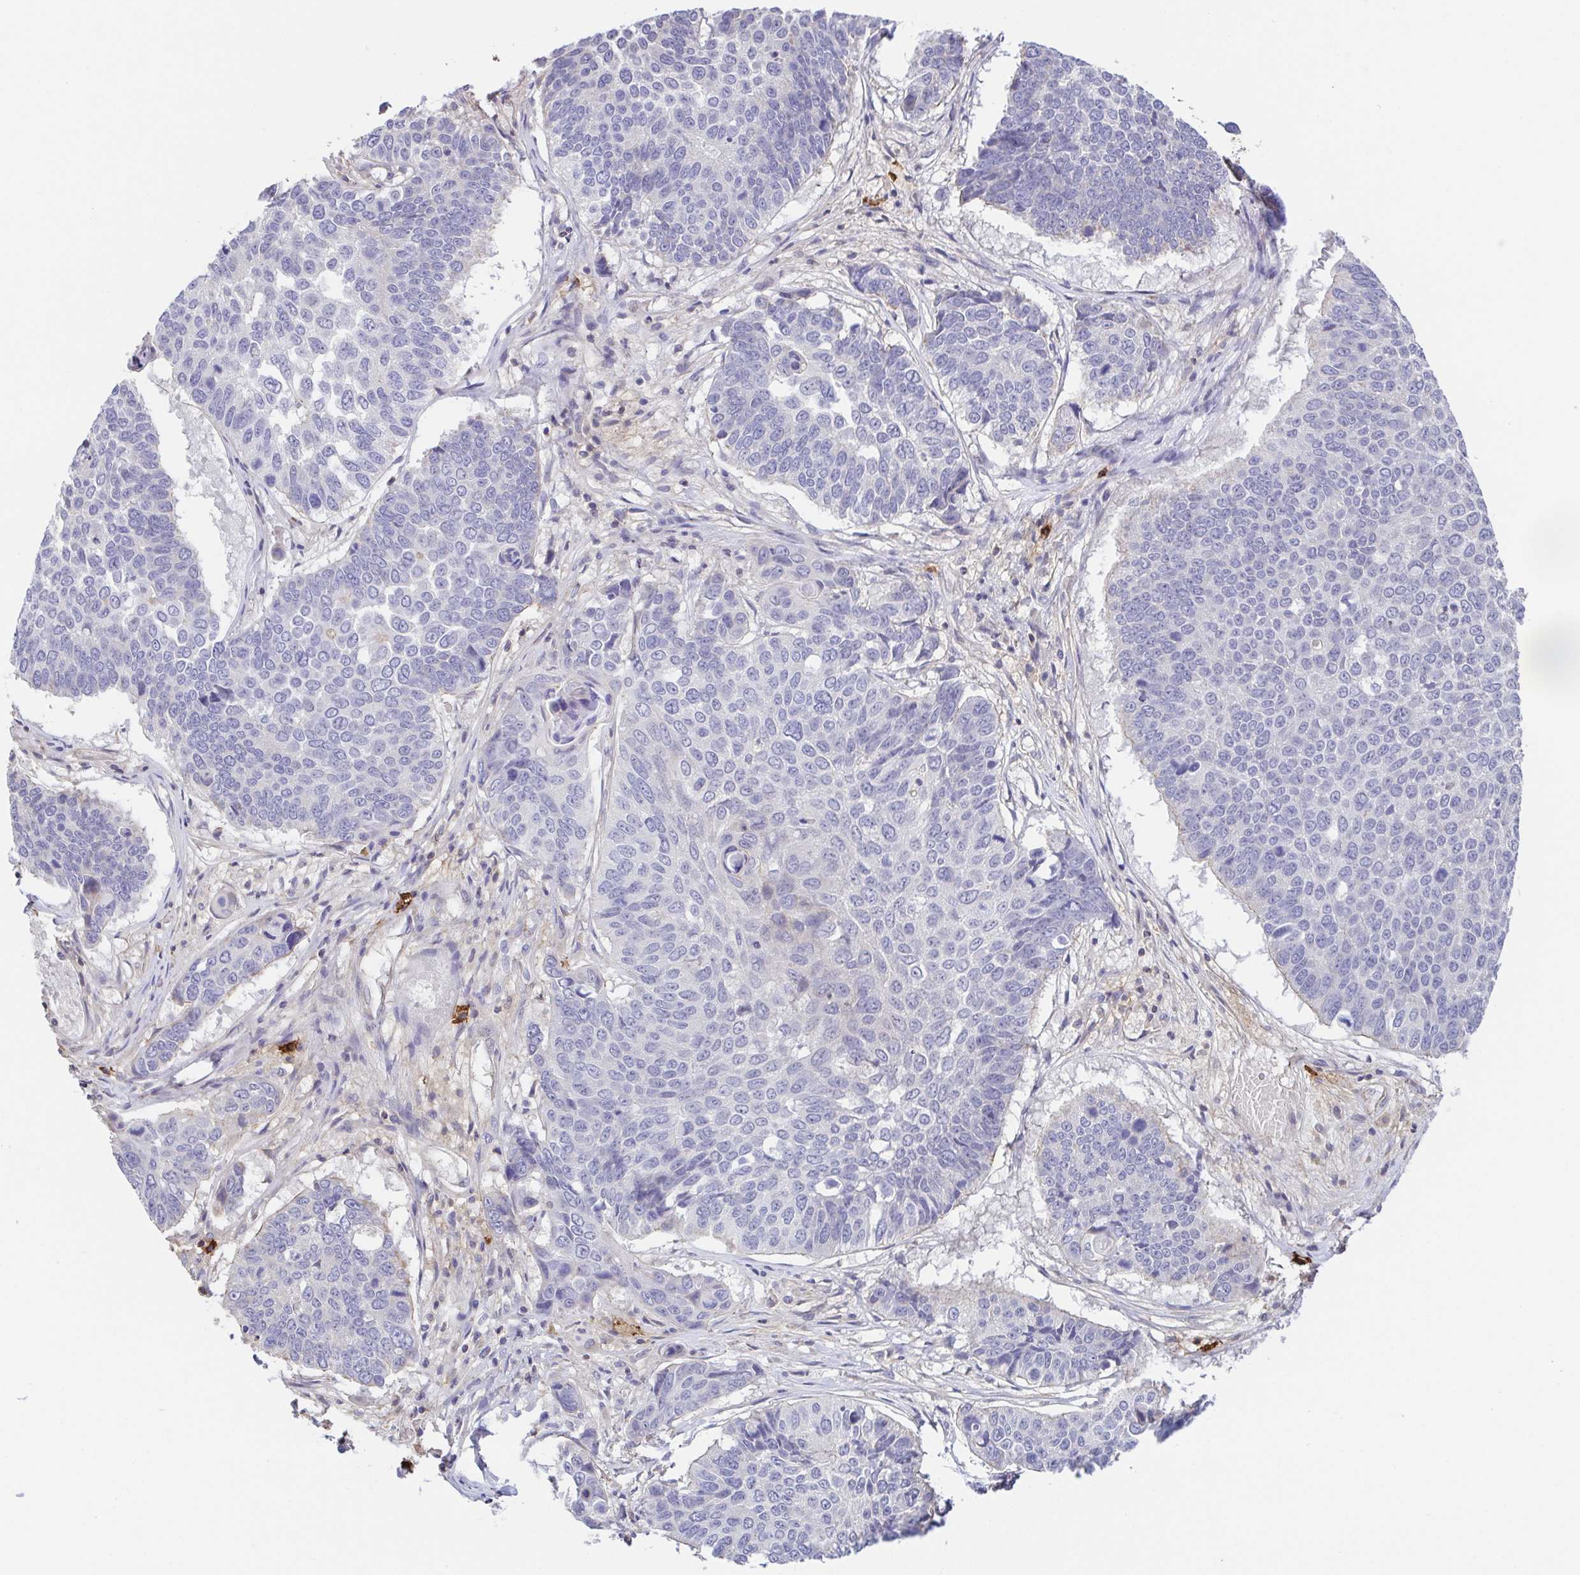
{"staining": {"intensity": "negative", "quantity": "none", "location": "none"}, "tissue": "lung cancer", "cell_type": "Tumor cells", "image_type": "cancer", "snomed": [{"axis": "morphology", "description": "Squamous cell carcinoma, NOS"}, {"axis": "topography", "description": "Lung"}], "caption": "High magnification brightfield microscopy of lung squamous cell carcinoma stained with DAB (brown) and counterstained with hematoxylin (blue): tumor cells show no significant positivity.", "gene": "PREPL", "patient": {"sex": "male", "age": 73}}